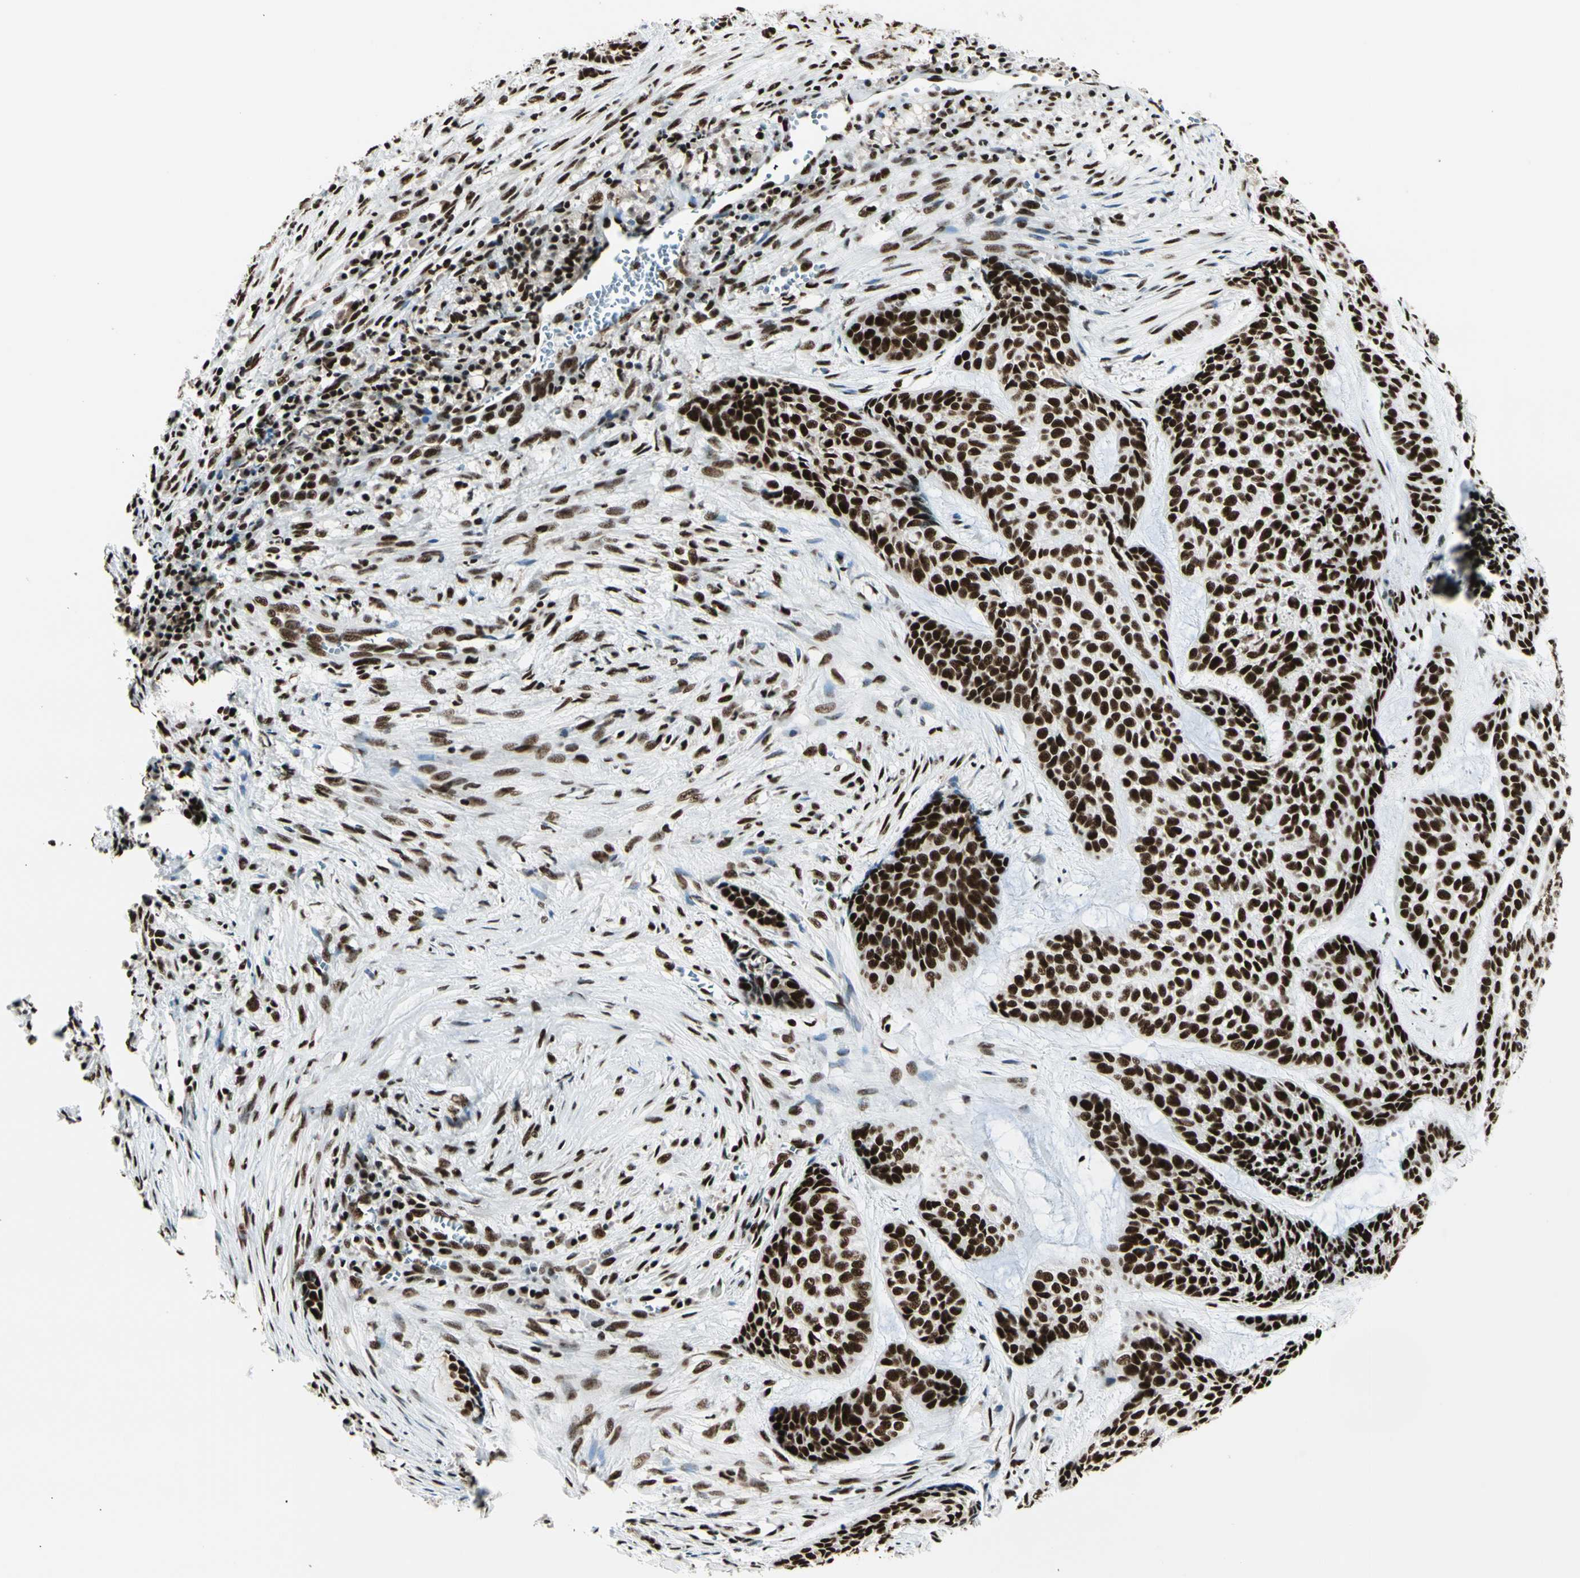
{"staining": {"intensity": "strong", "quantity": ">75%", "location": "nuclear"}, "tissue": "skin cancer", "cell_type": "Tumor cells", "image_type": "cancer", "snomed": [{"axis": "morphology", "description": "Basal cell carcinoma"}, {"axis": "topography", "description": "Skin"}], "caption": "Skin cancer (basal cell carcinoma) was stained to show a protein in brown. There is high levels of strong nuclear staining in approximately >75% of tumor cells.", "gene": "CCAR1", "patient": {"sex": "female", "age": 64}}